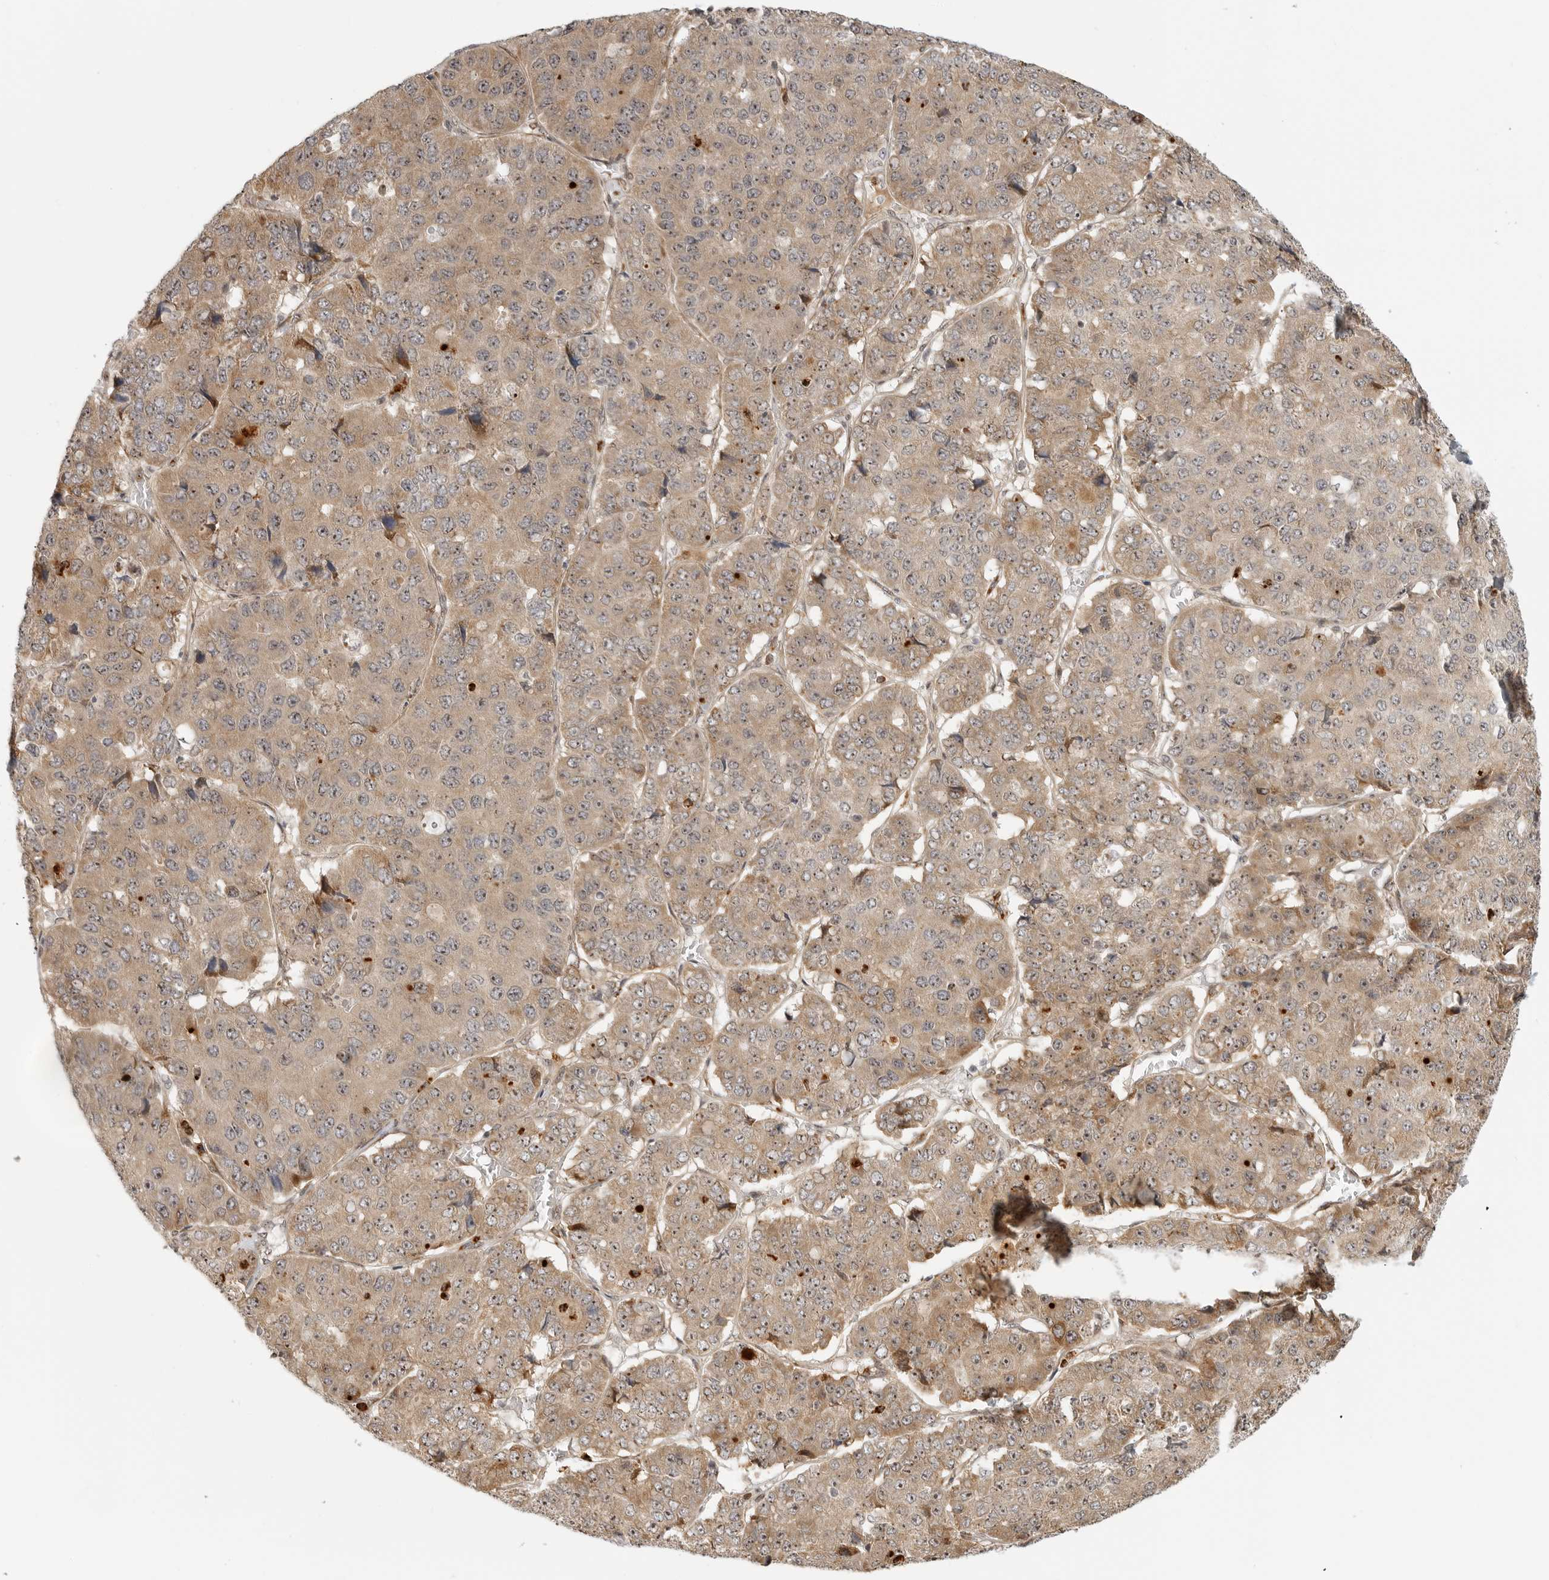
{"staining": {"intensity": "weak", "quantity": ">75%", "location": "cytoplasmic/membranous,nuclear"}, "tissue": "pancreatic cancer", "cell_type": "Tumor cells", "image_type": "cancer", "snomed": [{"axis": "morphology", "description": "Adenocarcinoma, NOS"}, {"axis": "topography", "description": "Pancreas"}], "caption": "Brown immunohistochemical staining in pancreatic cancer (adenocarcinoma) displays weak cytoplasmic/membranous and nuclear positivity in approximately >75% of tumor cells. The staining is performed using DAB (3,3'-diaminobenzidine) brown chromogen to label protein expression. The nuclei are counter-stained blue using hematoxylin.", "gene": "DSCC1", "patient": {"sex": "male", "age": 50}}